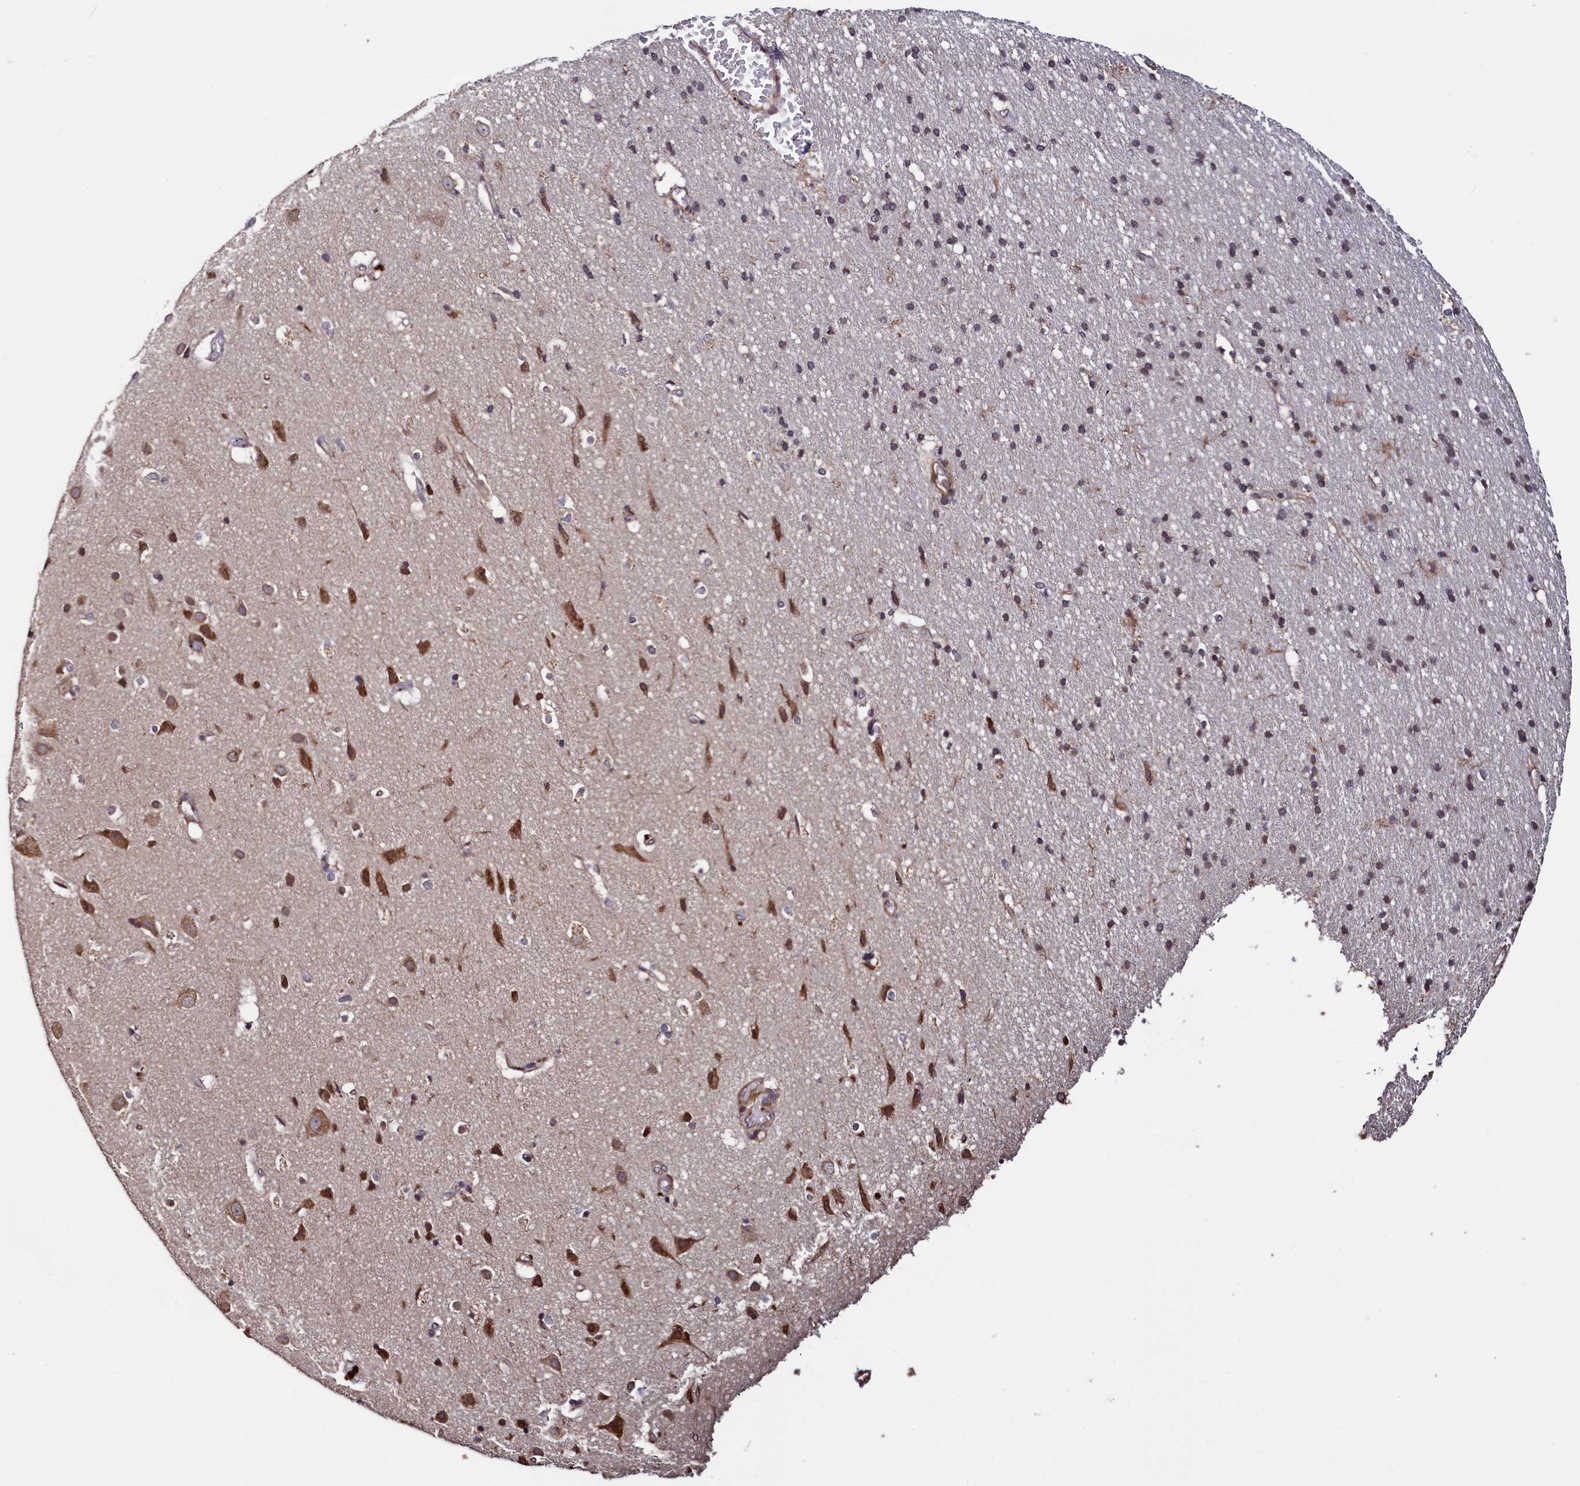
{"staining": {"intensity": "moderate", "quantity": ">75%", "location": "cytoplasmic/membranous"}, "tissue": "cerebral cortex", "cell_type": "Endothelial cells", "image_type": "normal", "snomed": [{"axis": "morphology", "description": "Normal tissue, NOS"}, {"axis": "topography", "description": "Cerebral cortex"}], "caption": "Protein expression by IHC reveals moderate cytoplasmic/membranous positivity in approximately >75% of endothelial cells in normal cerebral cortex.", "gene": "RBFA", "patient": {"sex": "male", "age": 54}}